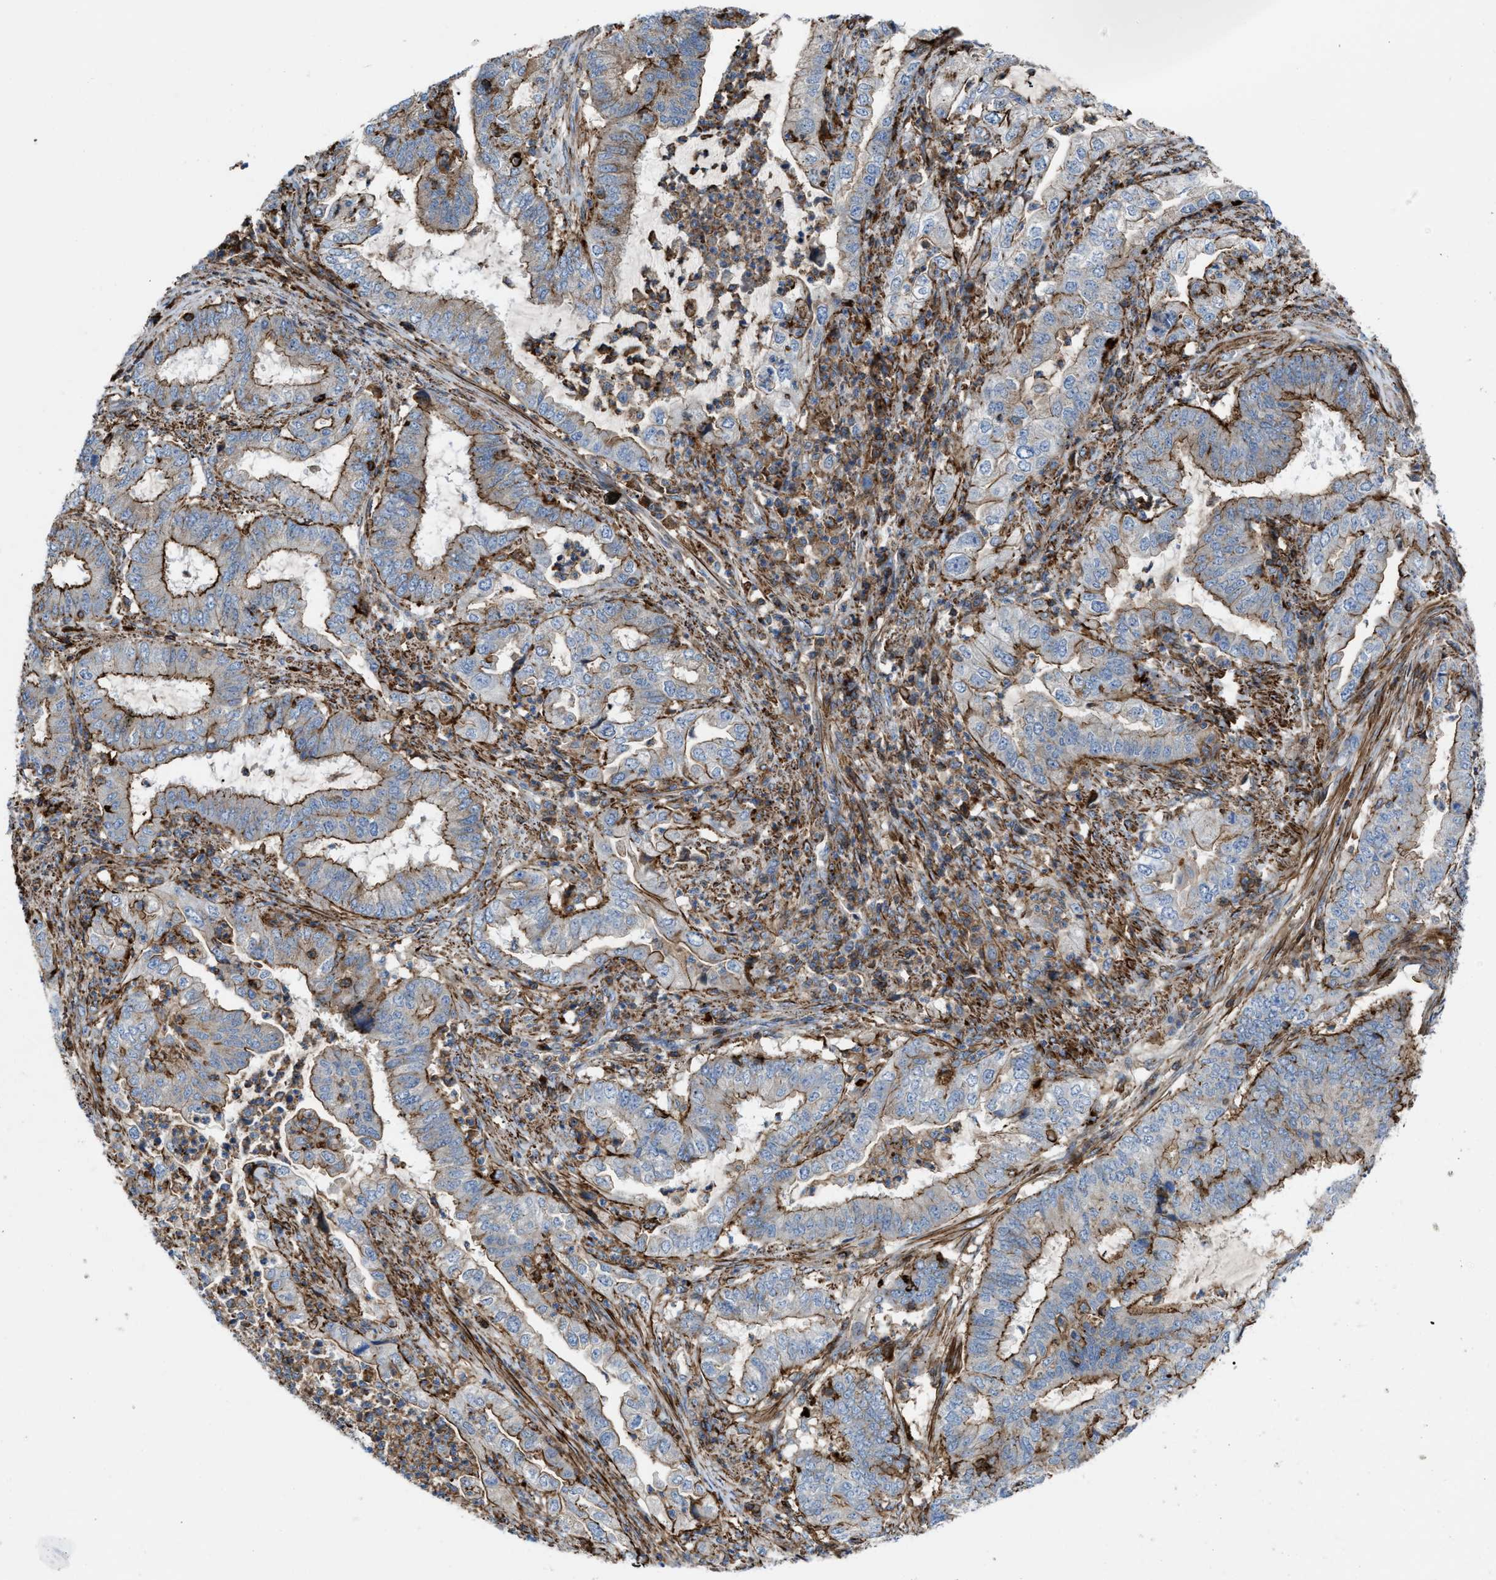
{"staining": {"intensity": "moderate", "quantity": ">75%", "location": "cytoplasmic/membranous"}, "tissue": "endometrial cancer", "cell_type": "Tumor cells", "image_type": "cancer", "snomed": [{"axis": "morphology", "description": "Adenocarcinoma, NOS"}, {"axis": "topography", "description": "Endometrium"}], "caption": "This image exhibits endometrial cancer (adenocarcinoma) stained with IHC to label a protein in brown. The cytoplasmic/membranous of tumor cells show moderate positivity for the protein. Nuclei are counter-stained blue.", "gene": "AGPAT2", "patient": {"sex": "female", "age": 51}}